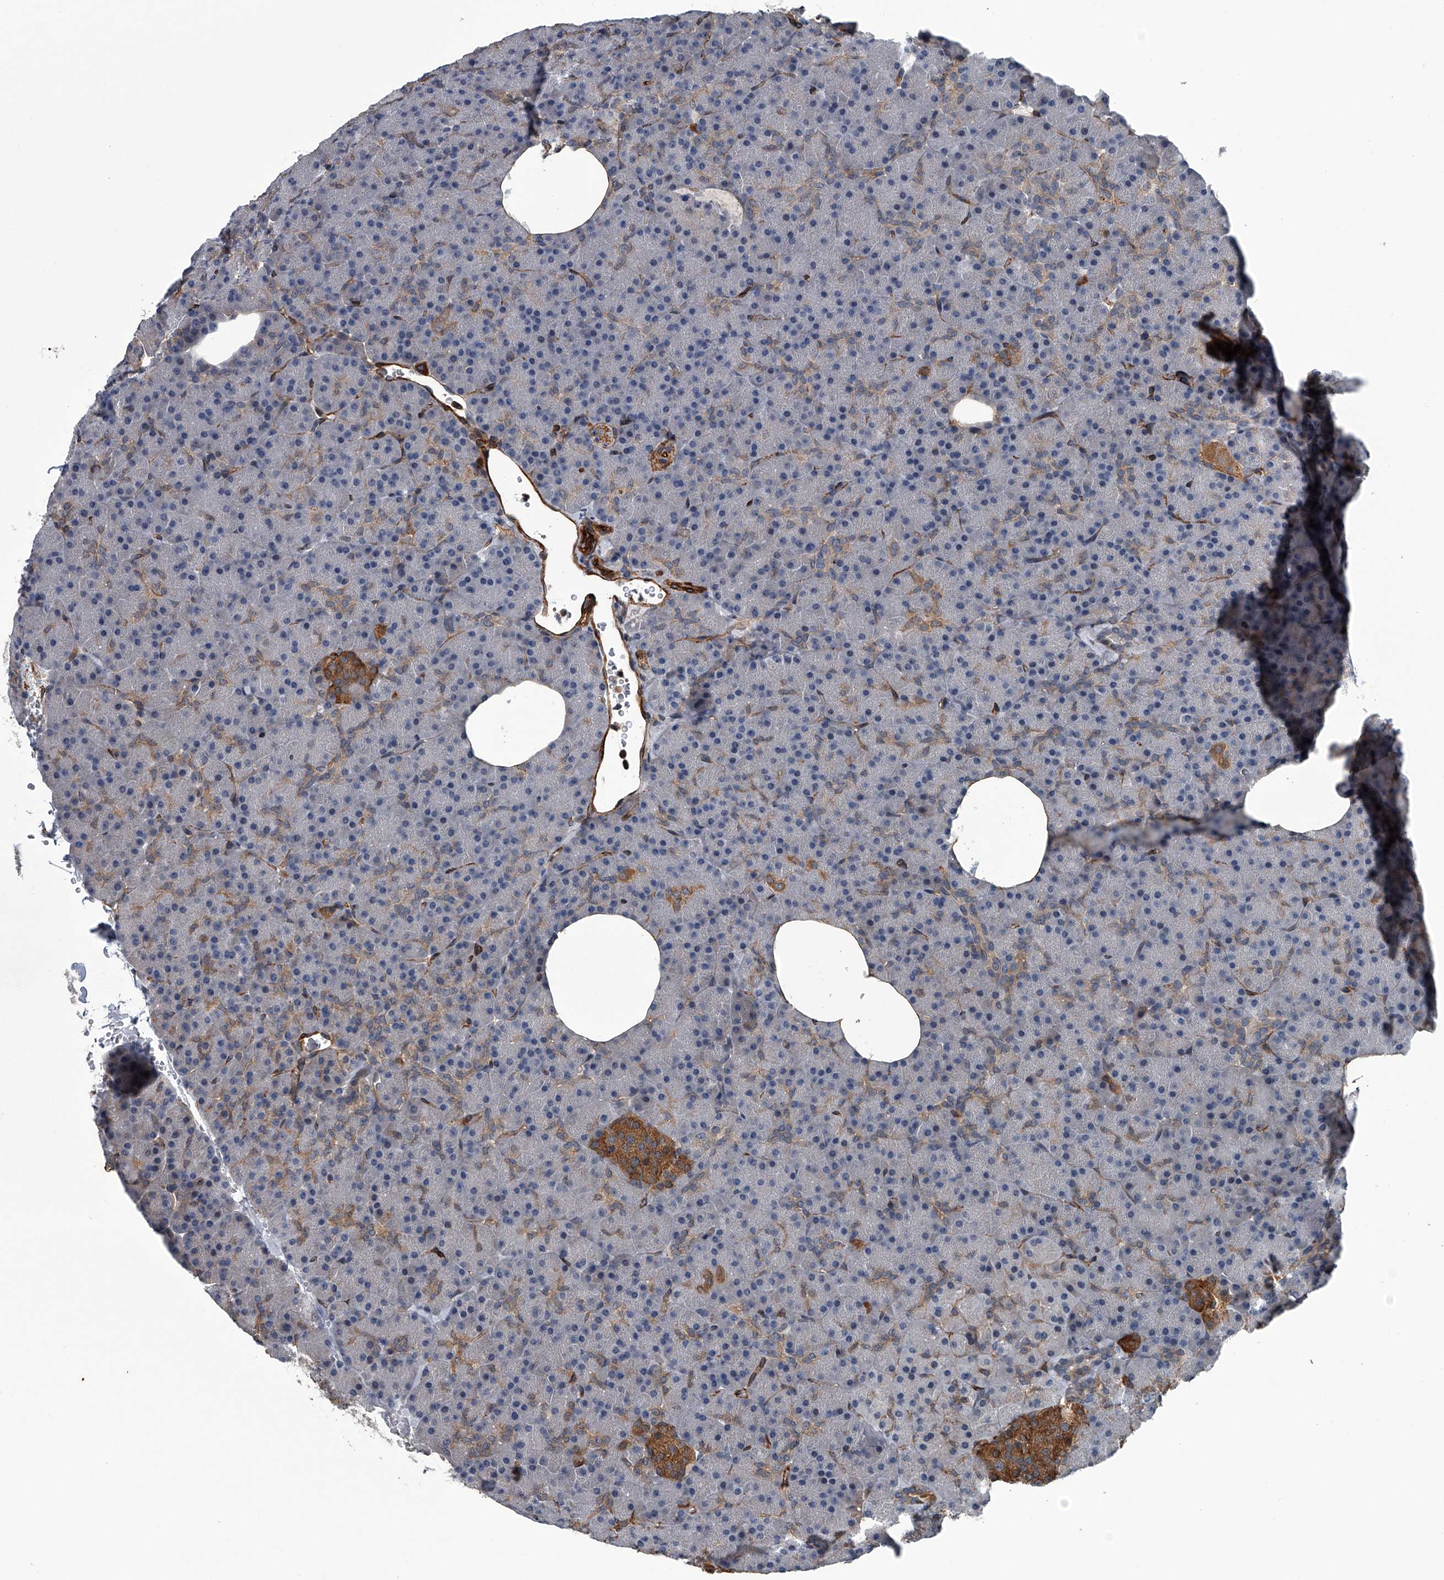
{"staining": {"intensity": "weak", "quantity": "<25%", "location": "cytoplasmic/membranous"}, "tissue": "pancreas", "cell_type": "Exocrine glandular cells", "image_type": "normal", "snomed": [{"axis": "morphology", "description": "Normal tissue, NOS"}, {"axis": "morphology", "description": "Carcinoid, malignant, NOS"}, {"axis": "topography", "description": "Pancreas"}], "caption": "DAB immunohistochemical staining of unremarkable human pancreas exhibits no significant expression in exocrine glandular cells.", "gene": "LDLRAD2", "patient": {"sex": "female", "age": 35}}